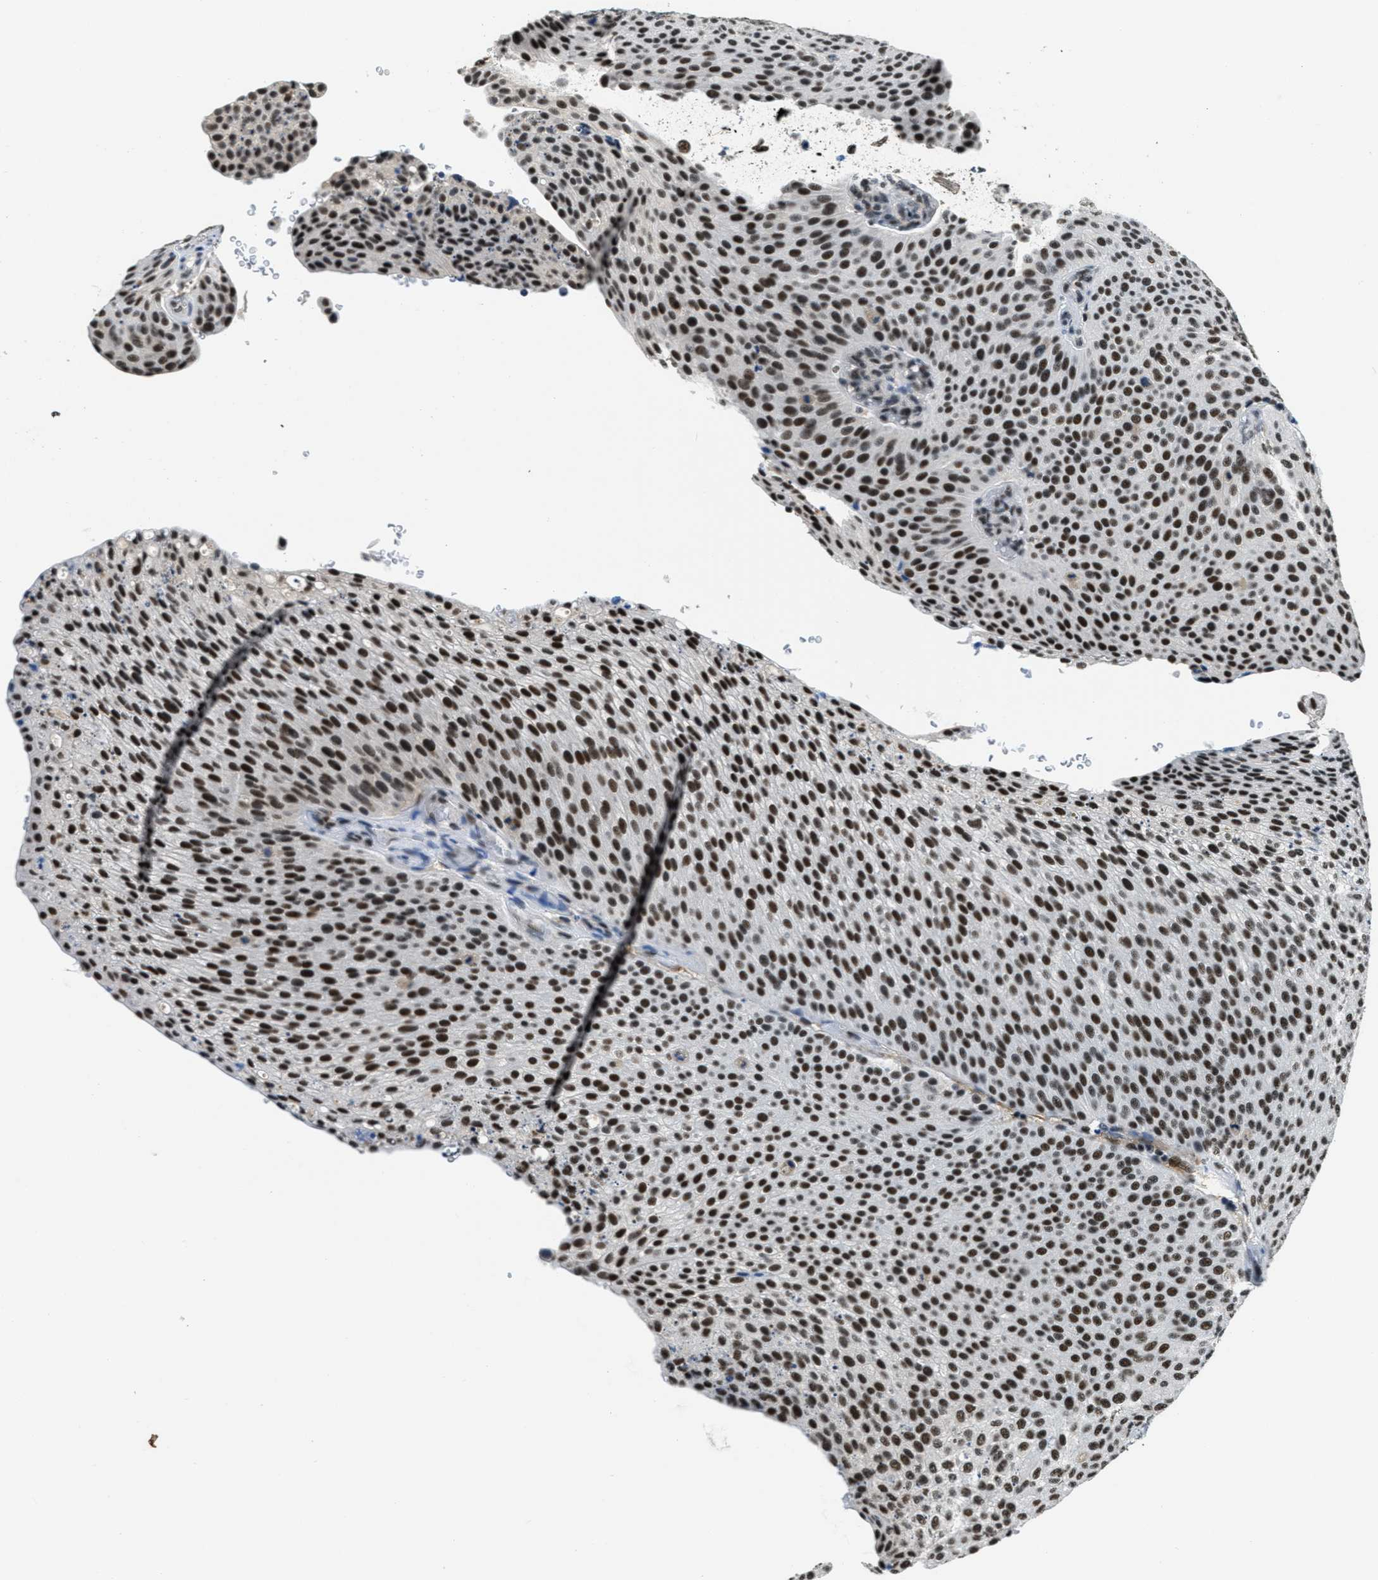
{"staining": {"intensity": "strong", "quantity": ">75%", "location": "nuclear"}, "tissue": "urothelial cancer", "cell_type": "Tumor cells", "image_type": "cancer", "snomed": [{"axis": "morphology", "description": "Urothelial carcinoma, Low grade"}, {"axis": "topography", "description": "Smooth muscle"}, {"axis": "topography", "description": "Urinary bladder"}], "caption": "Strong nuclear expression for a protein is seen in about >75% of tumor cells of low-grade urothelial carcinoma using IHC.", "gene": "SSB", "patient": {"sex": "male", "age": 60}}